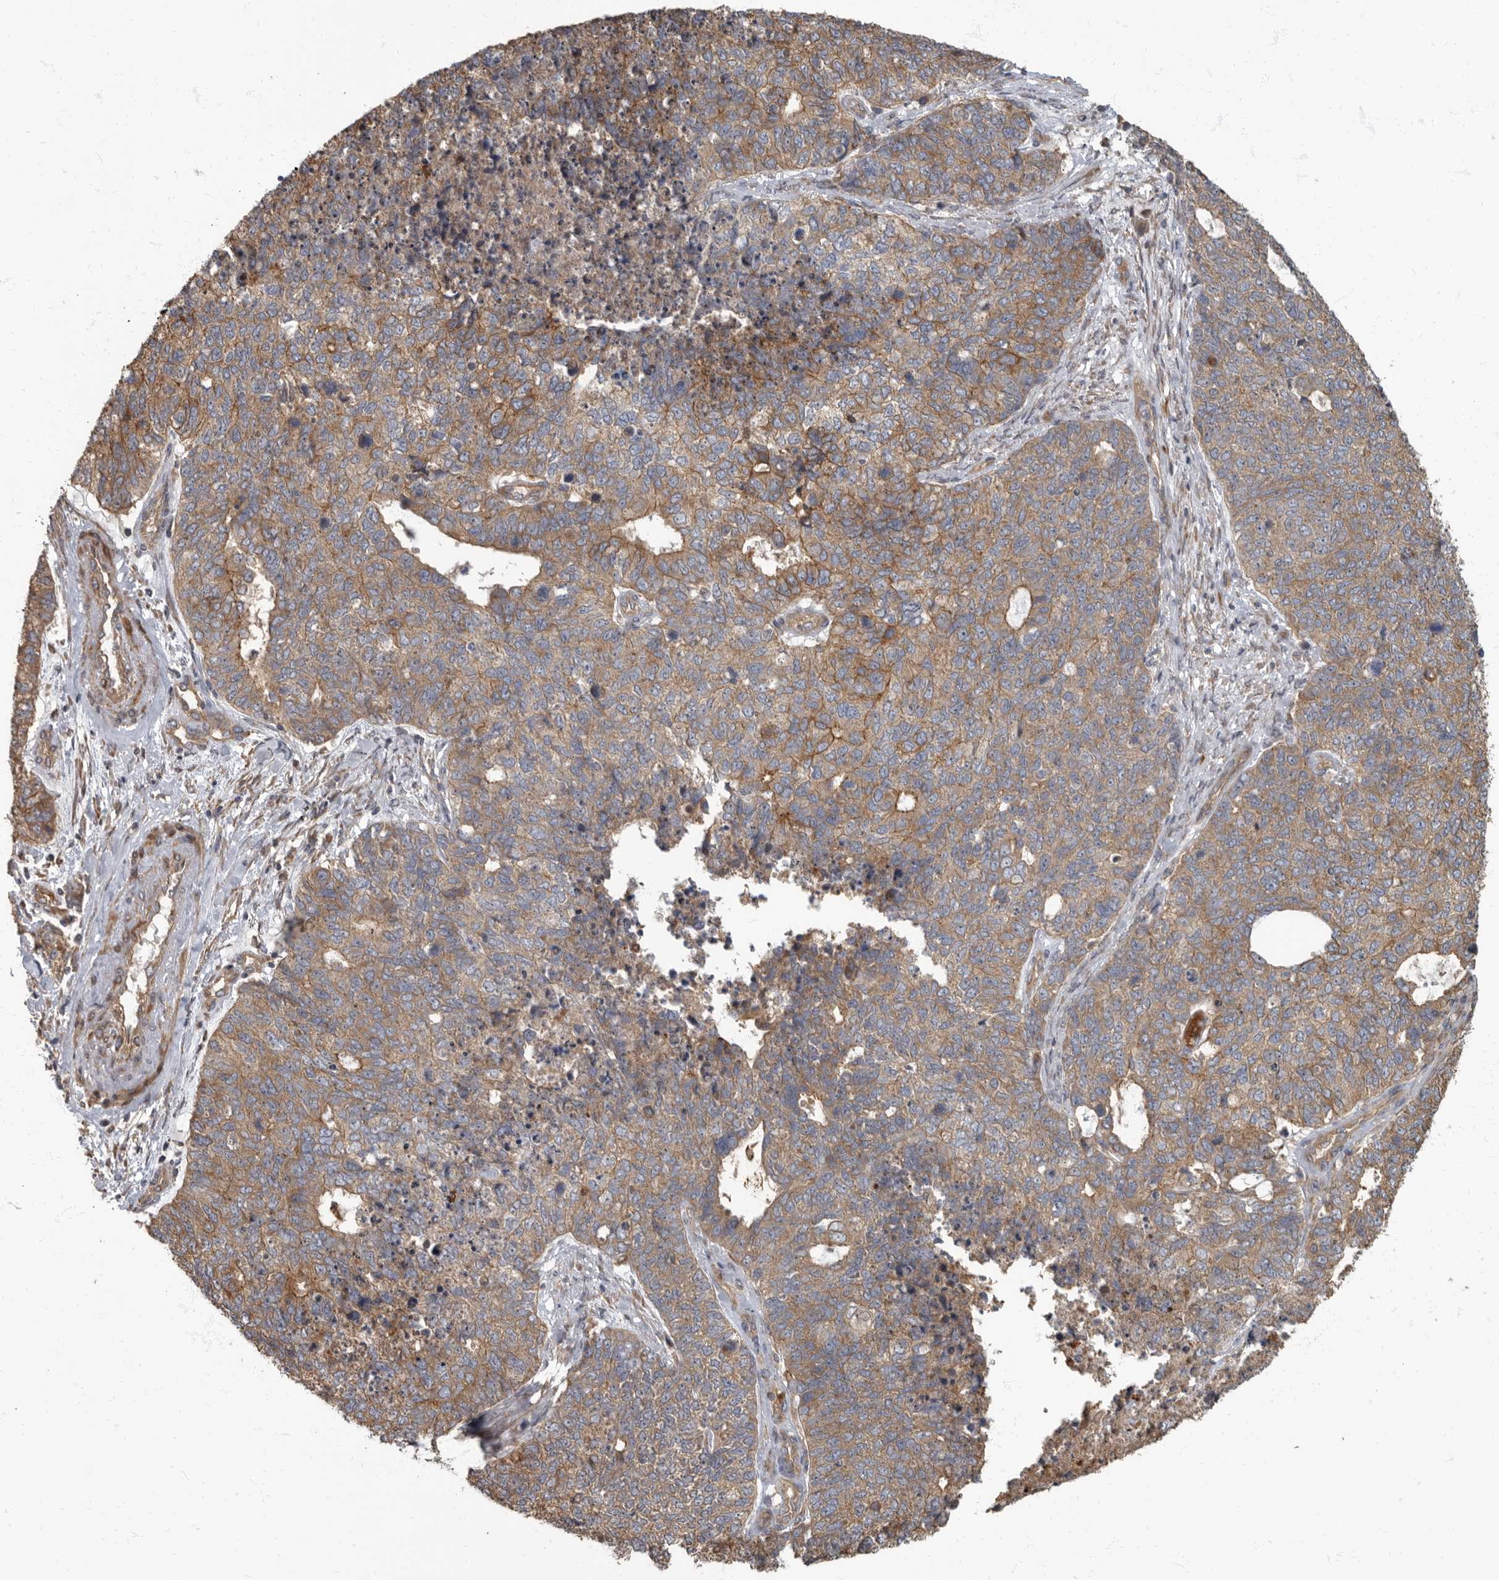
{"staining": {"intensity": "moderate", "quantity": ">75%", "location": "cytoplasmic/membranous"}, "tissue": "cervical cancer", "cell_type": "Tumor cells", "image_type": "cancer", "snomed": [{"axis": "morphology", "description": "Squamous cell carcinoma, NOS"}, {"axis": "topography", "description": "Cervix"}], "caption": "Immunohistochemical staining of cervical squamous cell carcinoma shows moderate cytoplasmic/membranous protein expression in about >75% of tumor cells.", "gene": "DAAM1", "patient": {"sex": "female", "age": 63}}